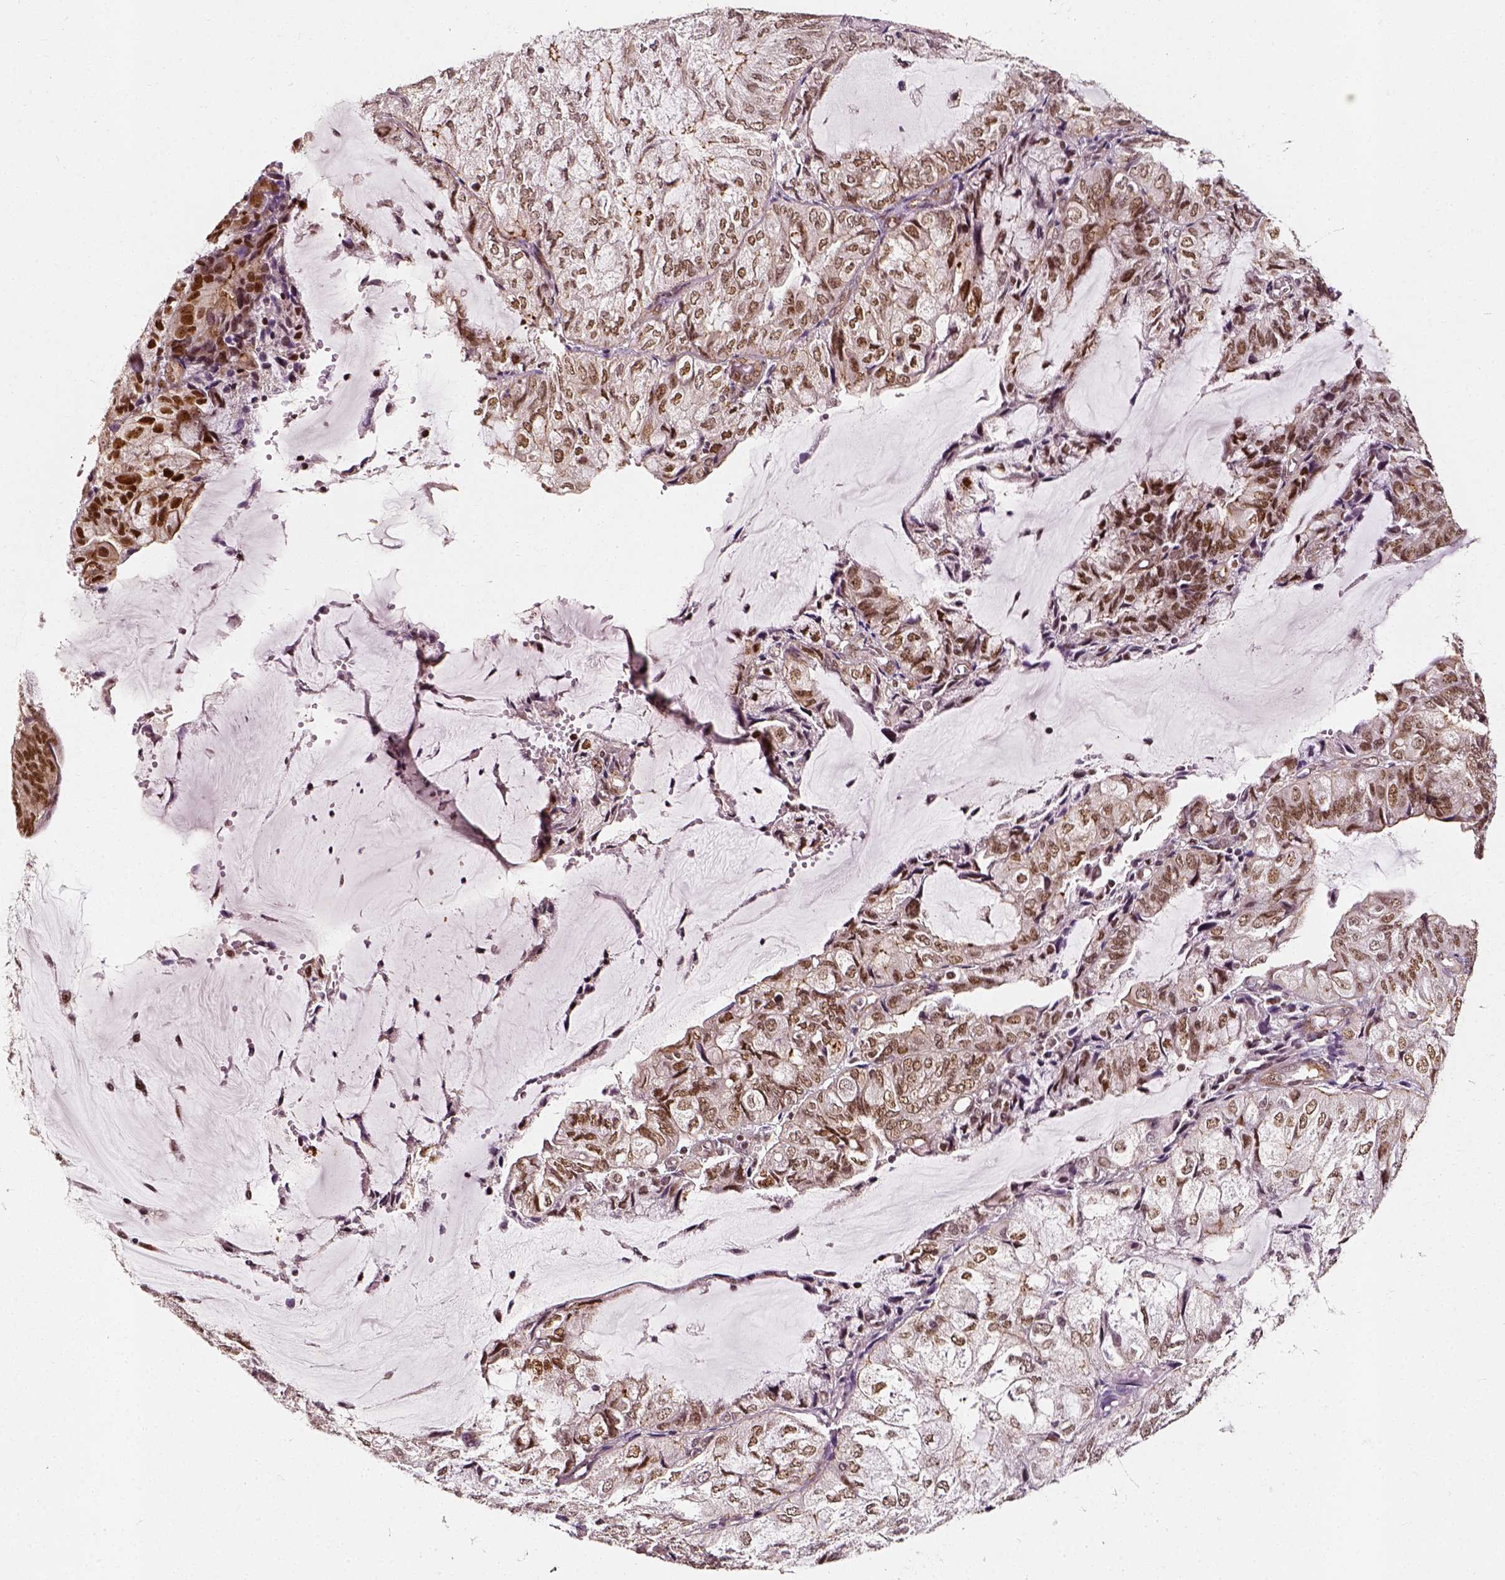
{"staining": {"intensity": "moderate", "quantity": ">75%", "location": "nuclear"}, "tissue": "endometrial cancer", "cell_type": "Tumor cells", "image_type": "cancer", "snomed": [{"axis": "morphology", "description": "Adenocarcinoma, NOS"}, {"axis": "topography", "description": "Endometrium"}], "caption": "This histopathology image shows endometrial cancer stained with IHC to label a protein in brown. The nuclear of tumor cells show moderate positivity for the protein. Nuclei are counter-stained blue.", "gene": "NACC1", "patient": {"sex": "female", "age": 81}}